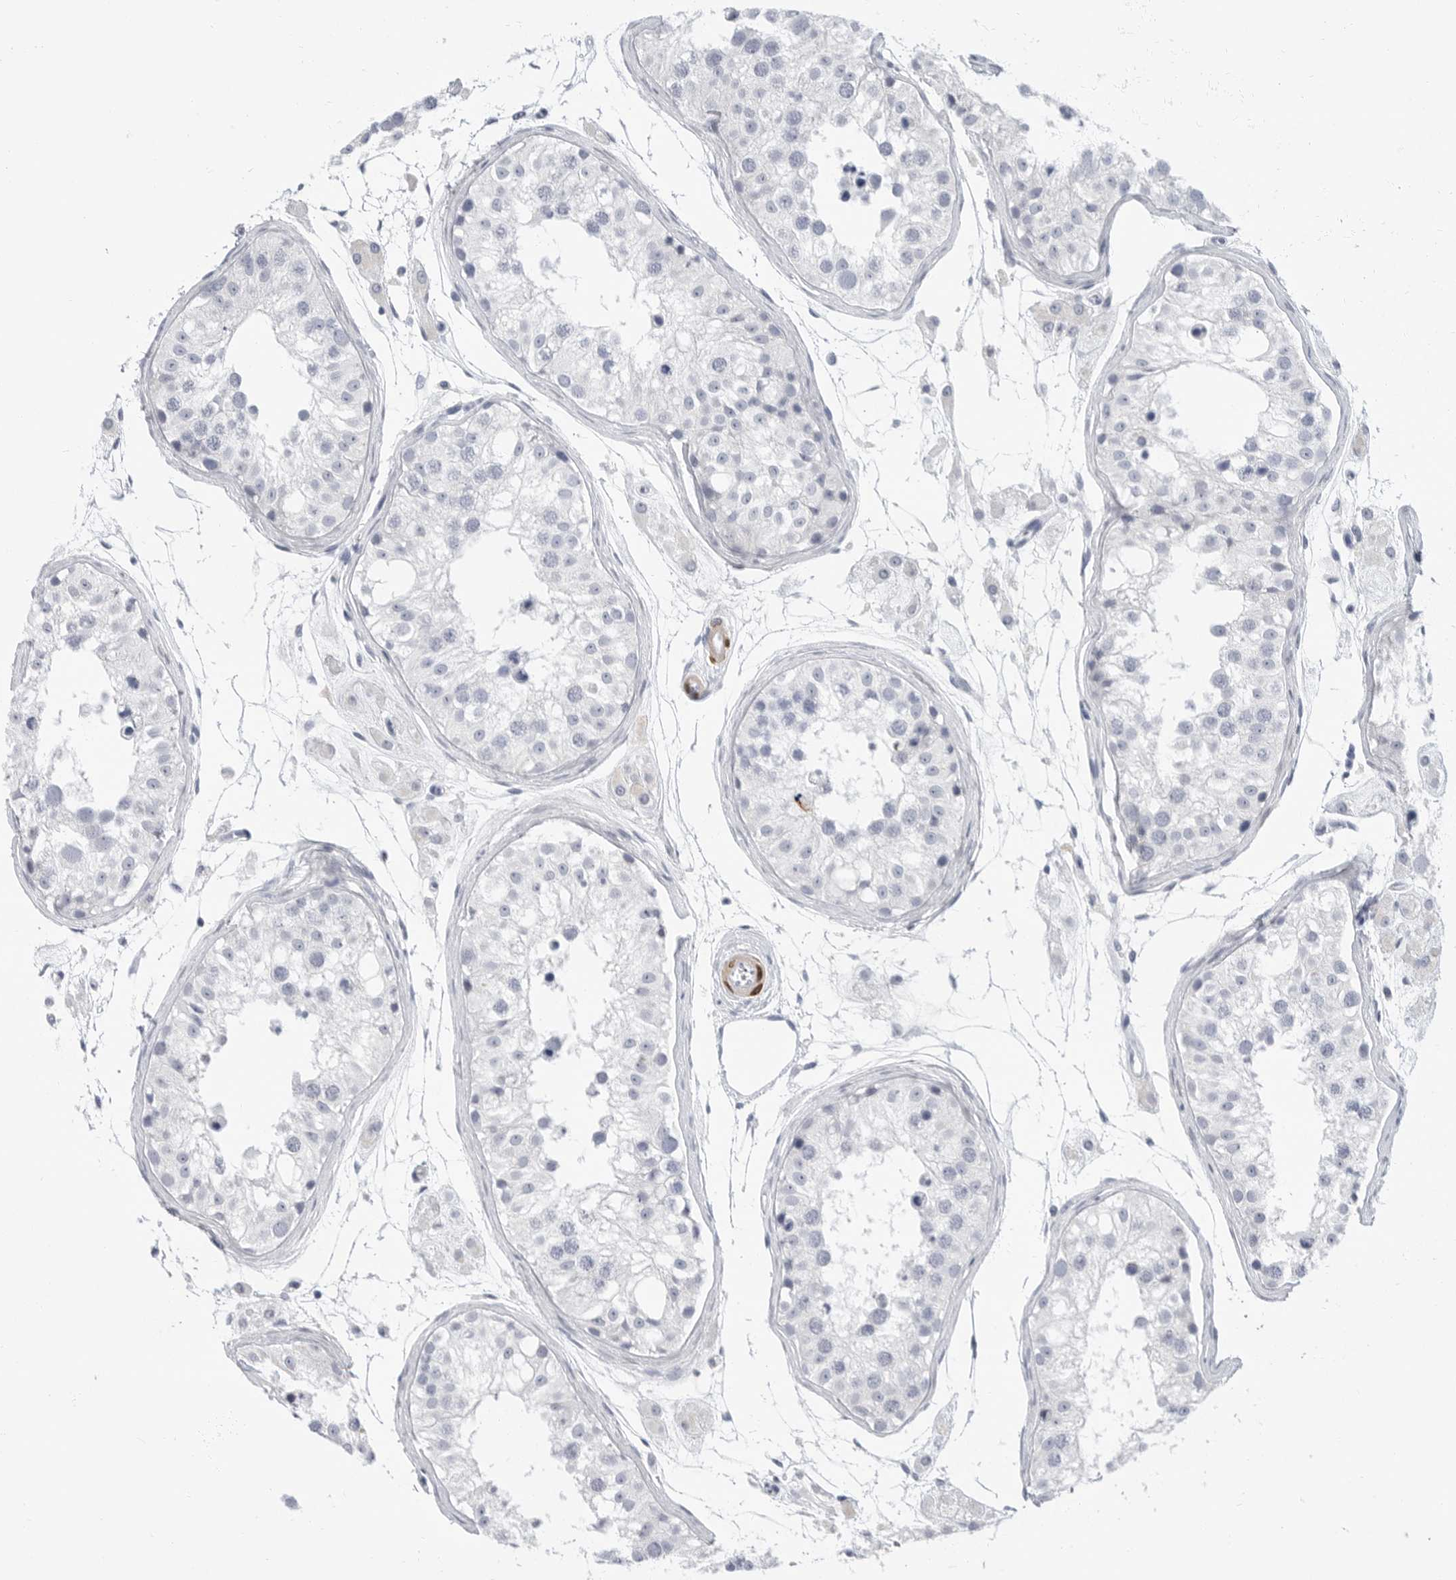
{"staining": {"intensity": "negative", "quantity": "none", "location": "none"}, "tissue": "testis", "cell_type": "Cells in seminiferous ducts", "image_type": "normal", "snomed": [{"axis": "morphology", "description": "Normal tissue, NOS"}, {"axis": "morphology", "description": "Adenocarcinoma, metastatic, NOS"}, {"axis": "topography", "description": "Testis"}], "caption": "This is an IHC photomicrograph of benign testis. There is no expression in cells in seminiferous ducts.", "gene": "PLN", "patient": {"sex": "male", "age": 26}}